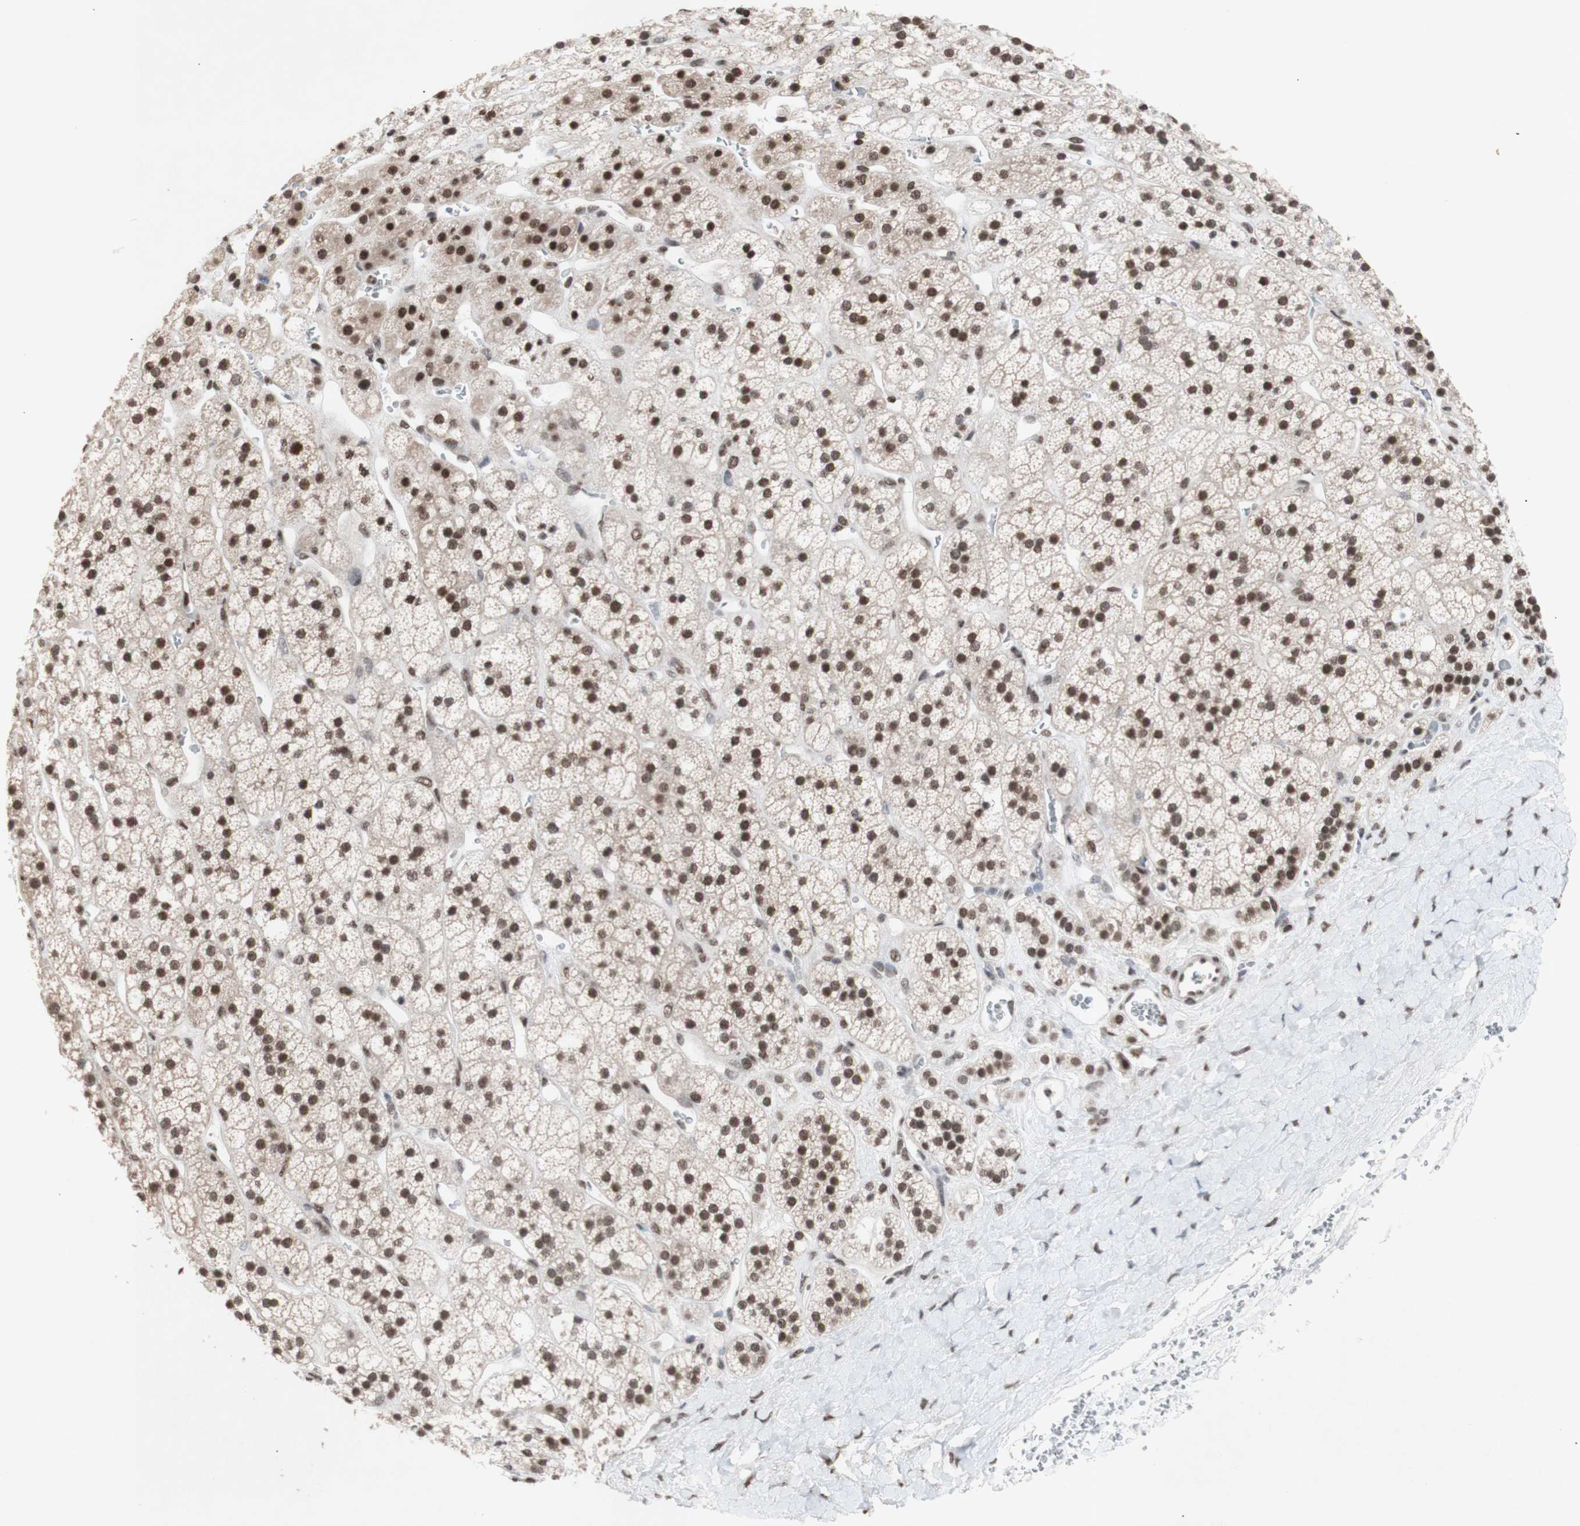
{"staining": {"intensity": "moderate", "quantity": ">75%", "location": "nuclear"}, "tissue": "adrenal gland", "cell_type": "Glandular cells", "image_type": "normal", "snomed": [{"axis": "morphology", "description": "Normal tissue, NOS"}, {"axis": "topography", "description": "Adrenal gland"}], "caption": "IHC of benign human adrenal gland shows medium levels of moderate nuclear expression in about >75% of glandular cells. (IHC, brightfield microscopy, high magnification).", "gene": "SFPQ", "patient": {"sex": "male", "age": 56}}